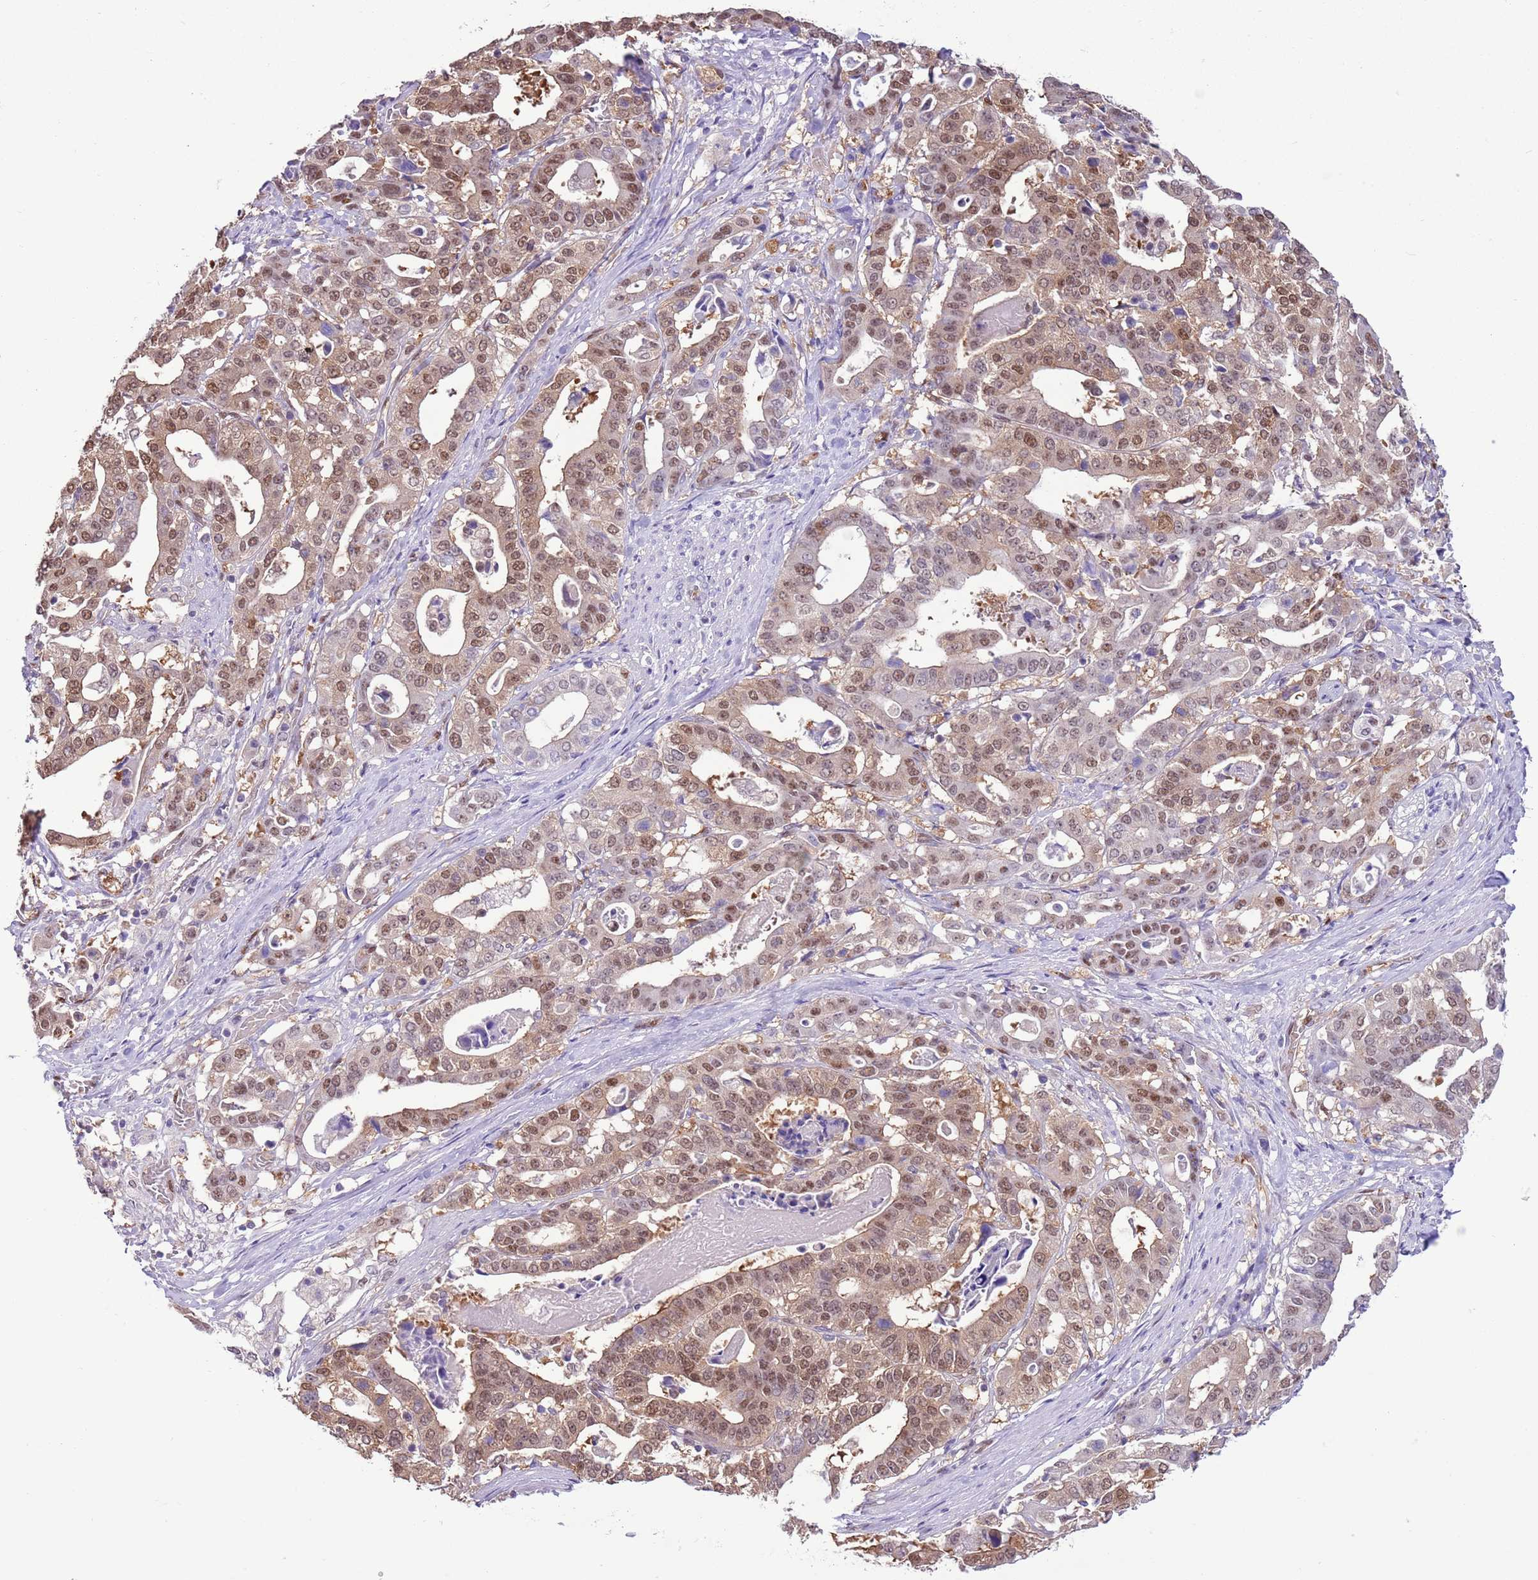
{"staining": {"intensity": "moderate", "quantity": ">75%", "location": "nuclear"}, "tissue": "stomach cancer", "cell_type": "Tumor cells", "image_type": "cancer", "snomed": [{"axis": "morphology", "description": "Adenocarcinoma, NOS"}, {"axis": "topography", "description": "Stomach"}], "caption": "Immunohistochemistry of human stomach adenocarcinoma displays medium levels of moderate nuclear positivity in about >75% of tumor cells.", "gene": "DDI2", "patient": {"sex": "male", "age": 48}}